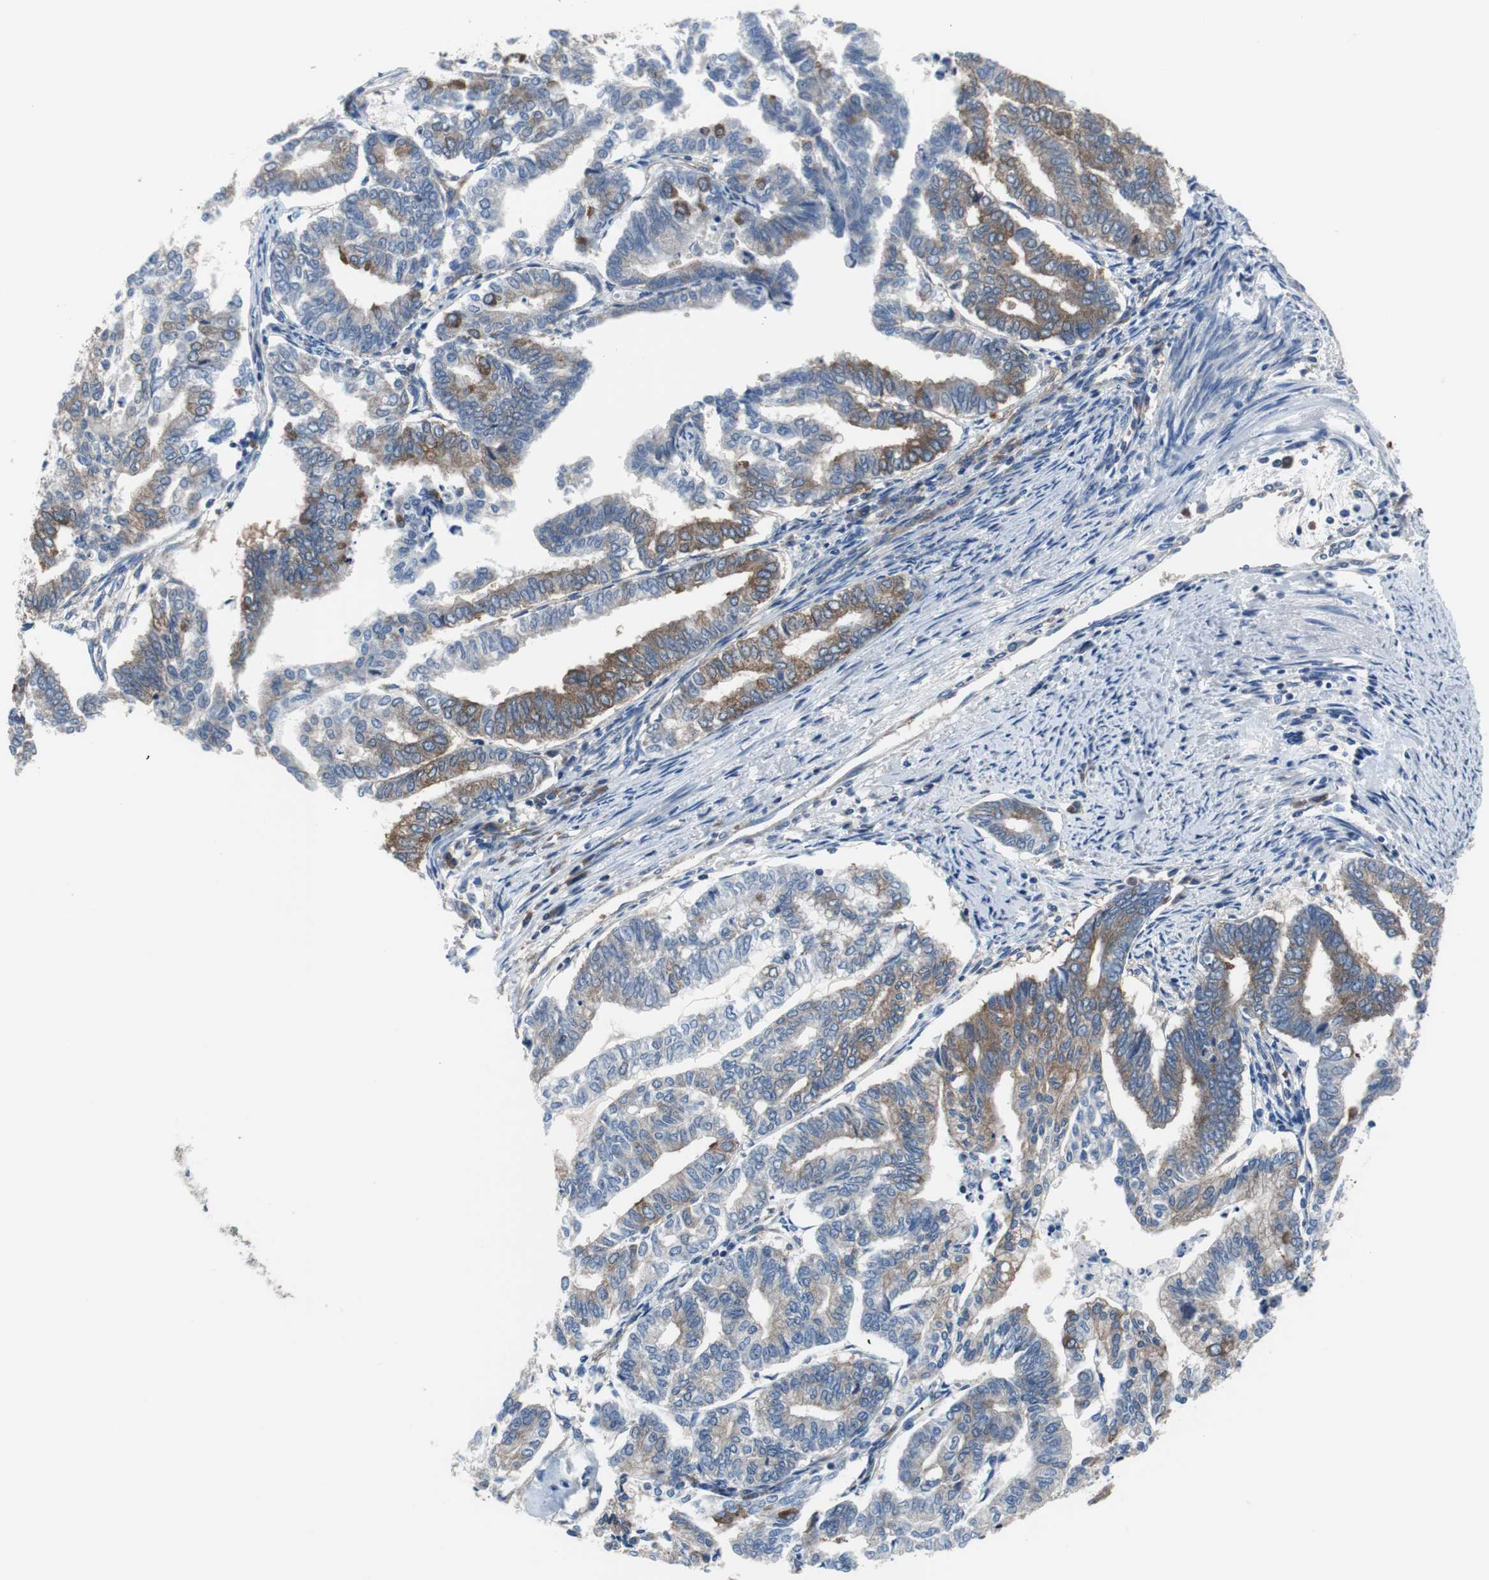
{"staining": {"intensity": "moderate", "quantity": ">75%", "location": "cytoplasmic/membranous"}, "tissue": "endometrial cancer", "cell_type": "Tumor cells", "image_type": "cancer", "snomed": [{"axis": "morphology", "description": "Adenocarcinoma, NOS"}, {"axis": "topography", "description": "Endometrium"}], "caption": "IHC histopathology image of neoplastic tissue: endometrial cancer stained using immunohistochemistry (IHC) demonstrates medium levels of moderate protein expression localized specifically in the cytoplasmic/membranous of tumor cells, appearing as a cytoplasmic/membranous brown color.", "gene": "BRAF", "patient": {"sex": "female", "age": 79}}